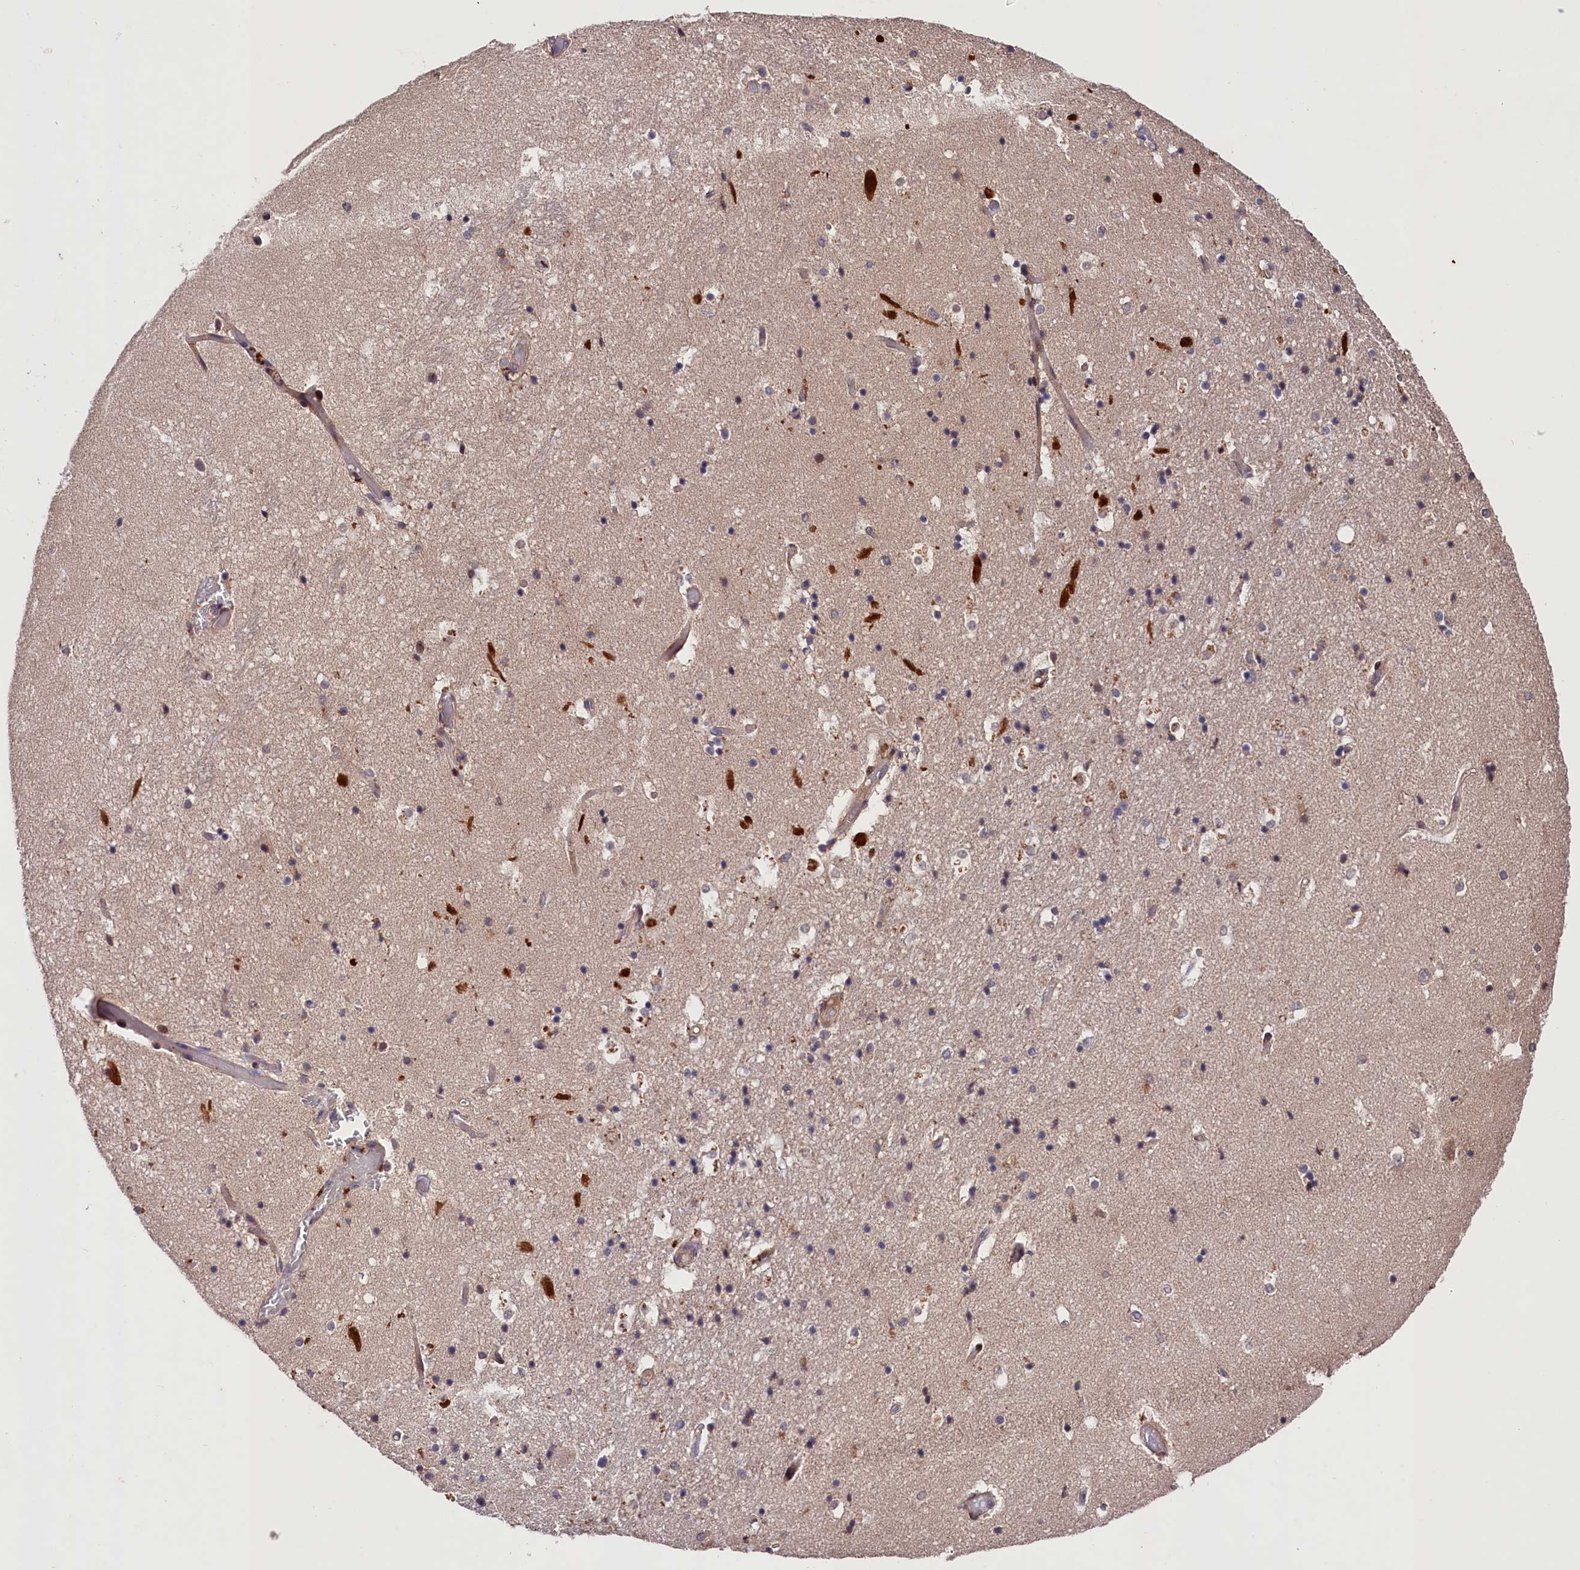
{"staining": {"intensity": "weak", "quantity": "<25%", "location": "cytoplasmic/membranous"}, "tissue": "hippocampus", "cell_type": "Glial cells", "image_type": "normal", "snomed": [{"axis": "morphology", "description": "Normal tissue, NOS"}, {"axis": "topography", "description": "Hippocampus"}], "caption": "This is an immunohistochemistry image of normal hippocampus. There is no expression in glial cells.", "gene": "CACNA1H", "patient": {"sex": "female", "age": 52}}